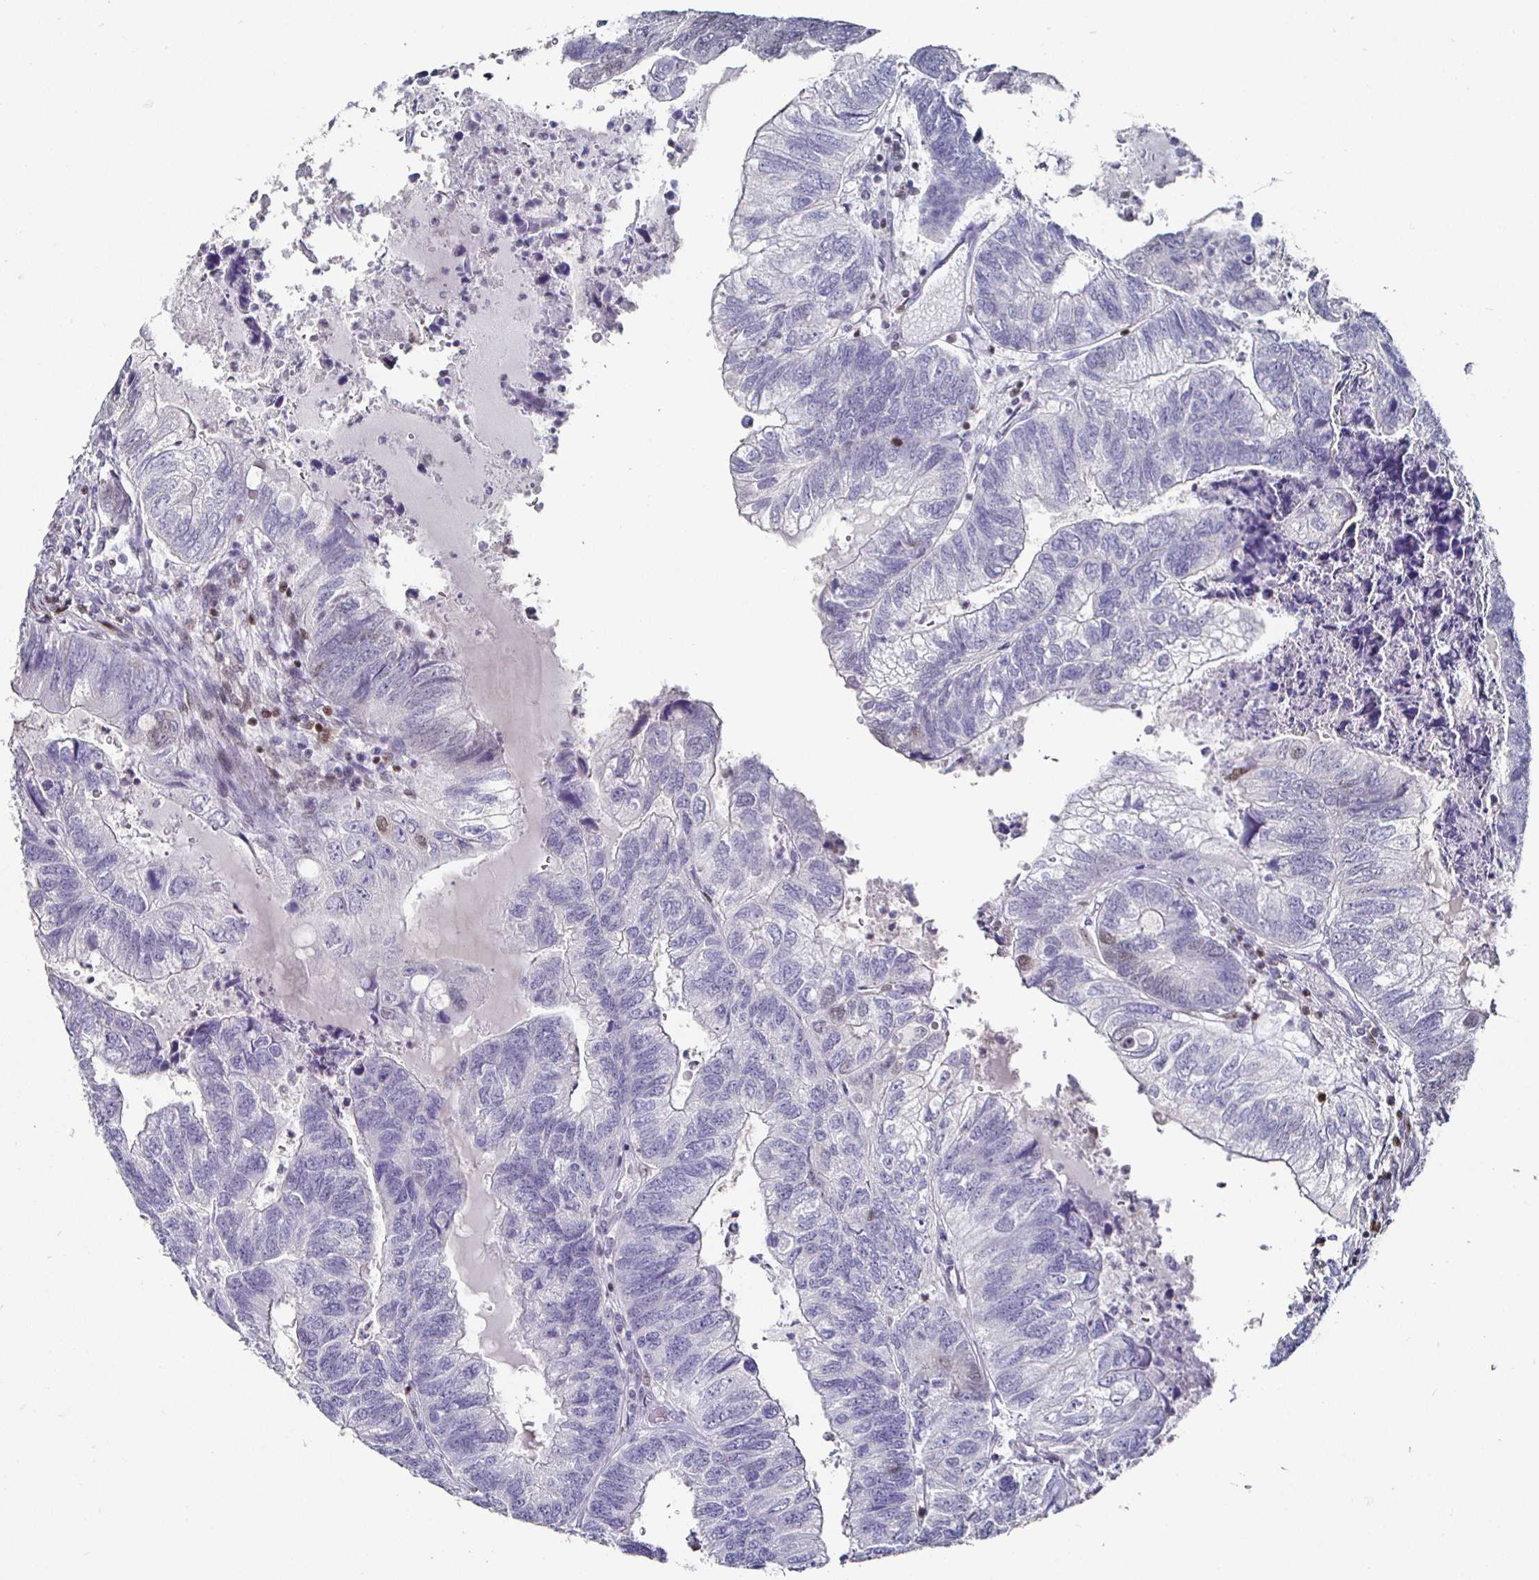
{"staining": {"intensity": "negative", "quantity": "none", "location": "none"}, "tissue": "colorectal cancer", "cell_type": "Tumor cells", "image_type": "cancer", "snomed": [{"axis": "morphology", "description": "Adenocarcinoma, NOS"}, {"axis": "topography", "description": "Colon"}], "caption": "A micrograph of human colorectal adenocarcinoma is negative for staining in tumor cells.", "gene": "RUNX2", "patient": {"sex": "female", "age": 67}}